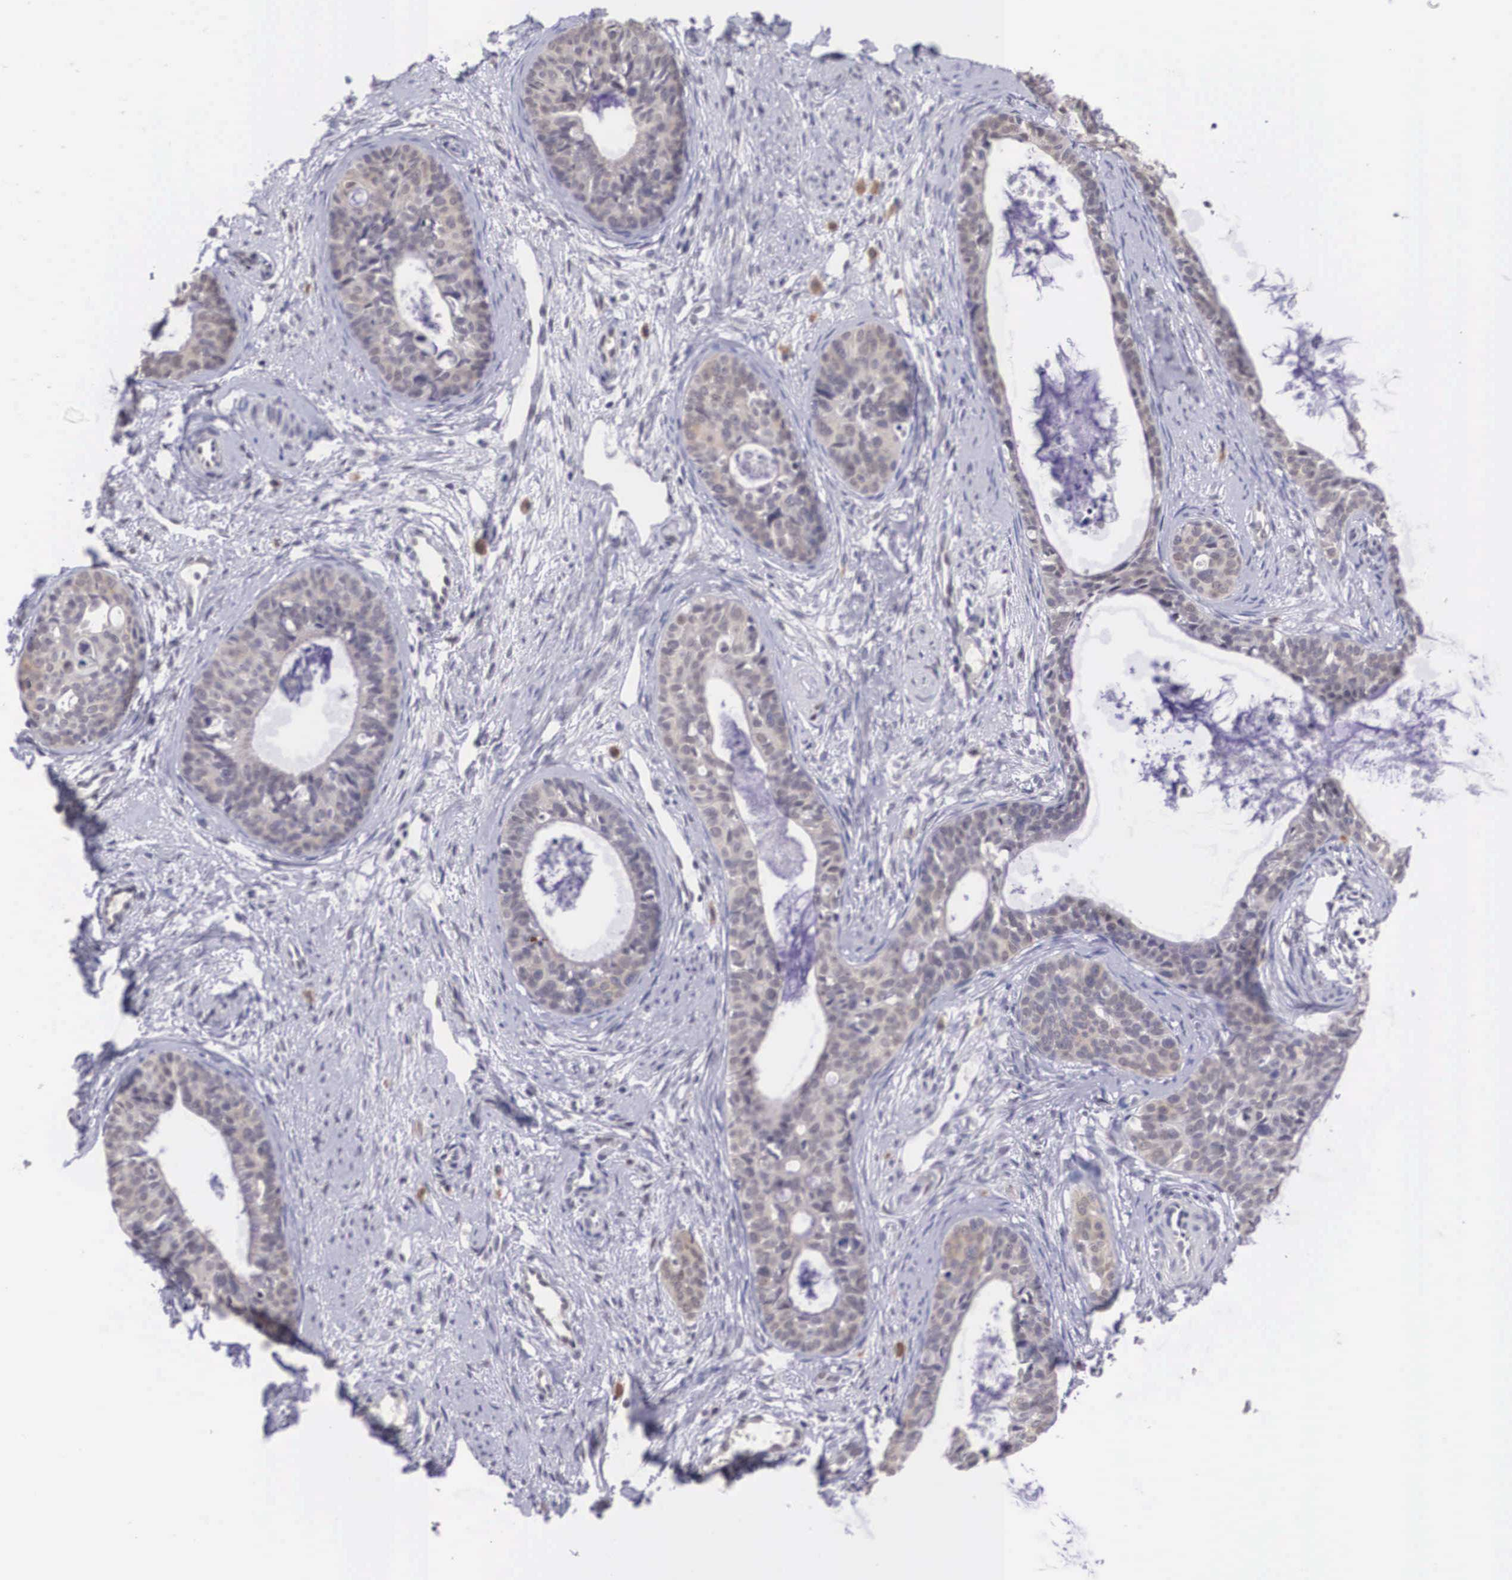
{"staining": {"intensity": "weak", "quantity": ">75%", "location": "cytoplasmic/membranous,nuclear"}, "tissue": "cervical cancer", "cell_type": "Tumor cells", "image_type": "cancer", "snomed": [{"axis": "morphology", "description": "Squamous cell carcinoma, NOS"}, {"axis": "topography", "description": "Cervix"}], "caption": "High-power microscopy captured an immunohistochemistry (IHC) photomicrograph of cervical squamous cell carcinoma, revealing weak cytoplasmic/membranous and nuclear positivity in approximately >75% of tumor cells.", "gene": "NINL", "patient": {"sex": "female", "age": 34}}